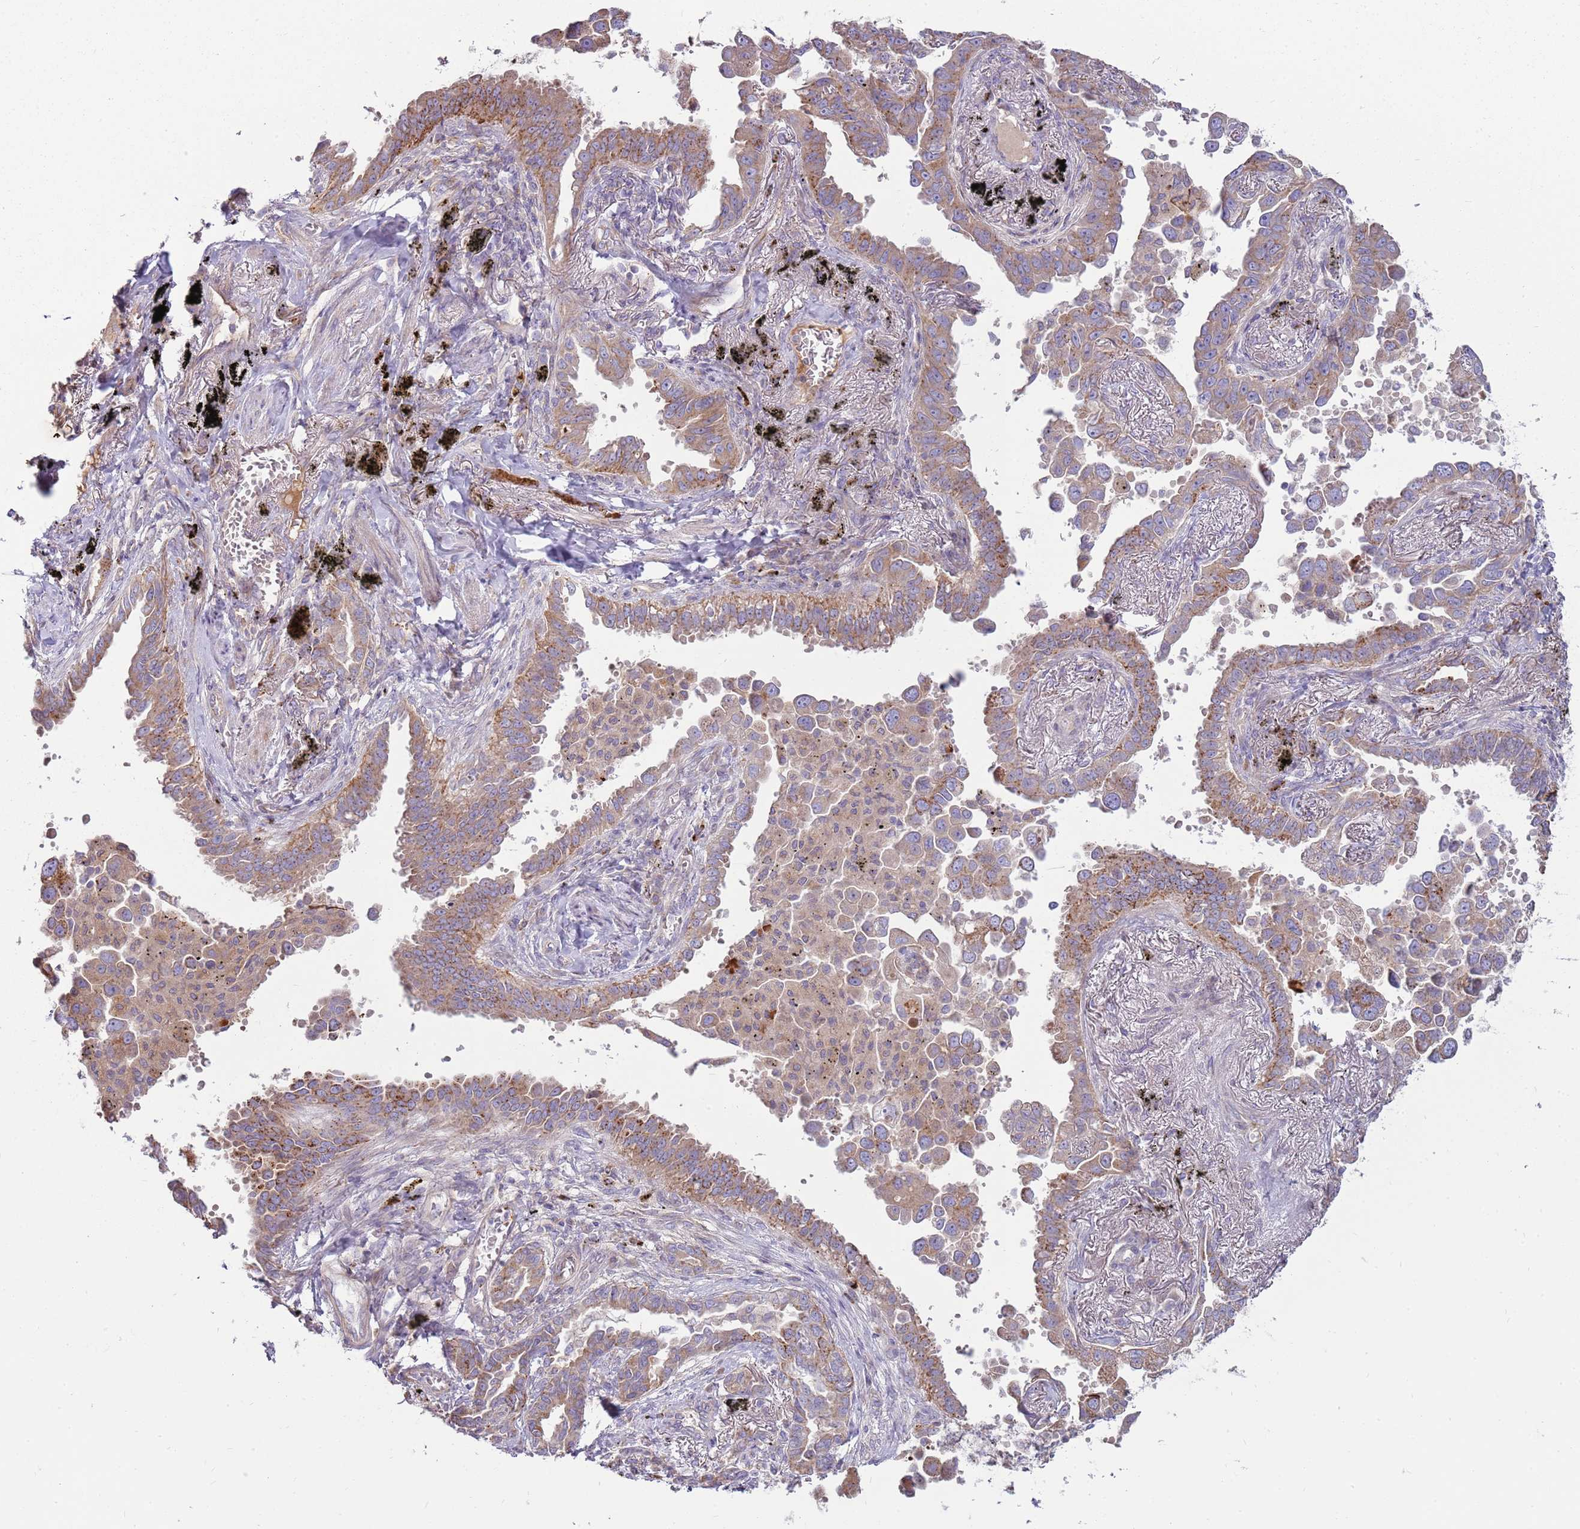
{"staining": {"intensity": "moderate", "quantity": ">75%", "location": "cytoplasmic/membranous"}, "tissue": "lung cancer", "cell_type": "Tumor cells", "image_type": "cancer", "snomed": [{"axis": "morphology", "description": "Adenocarcinoma, NOS"}, {"axis": "topography", "description": "Lung"}], "caption": "The micrograph reveals staining of lung cancer, revealing moderate cytoplasmic/membranous protein positivity (brown color) within tumor cells.", "gene": "EMC1", "patient": {"sex": "male", "age": 67}}